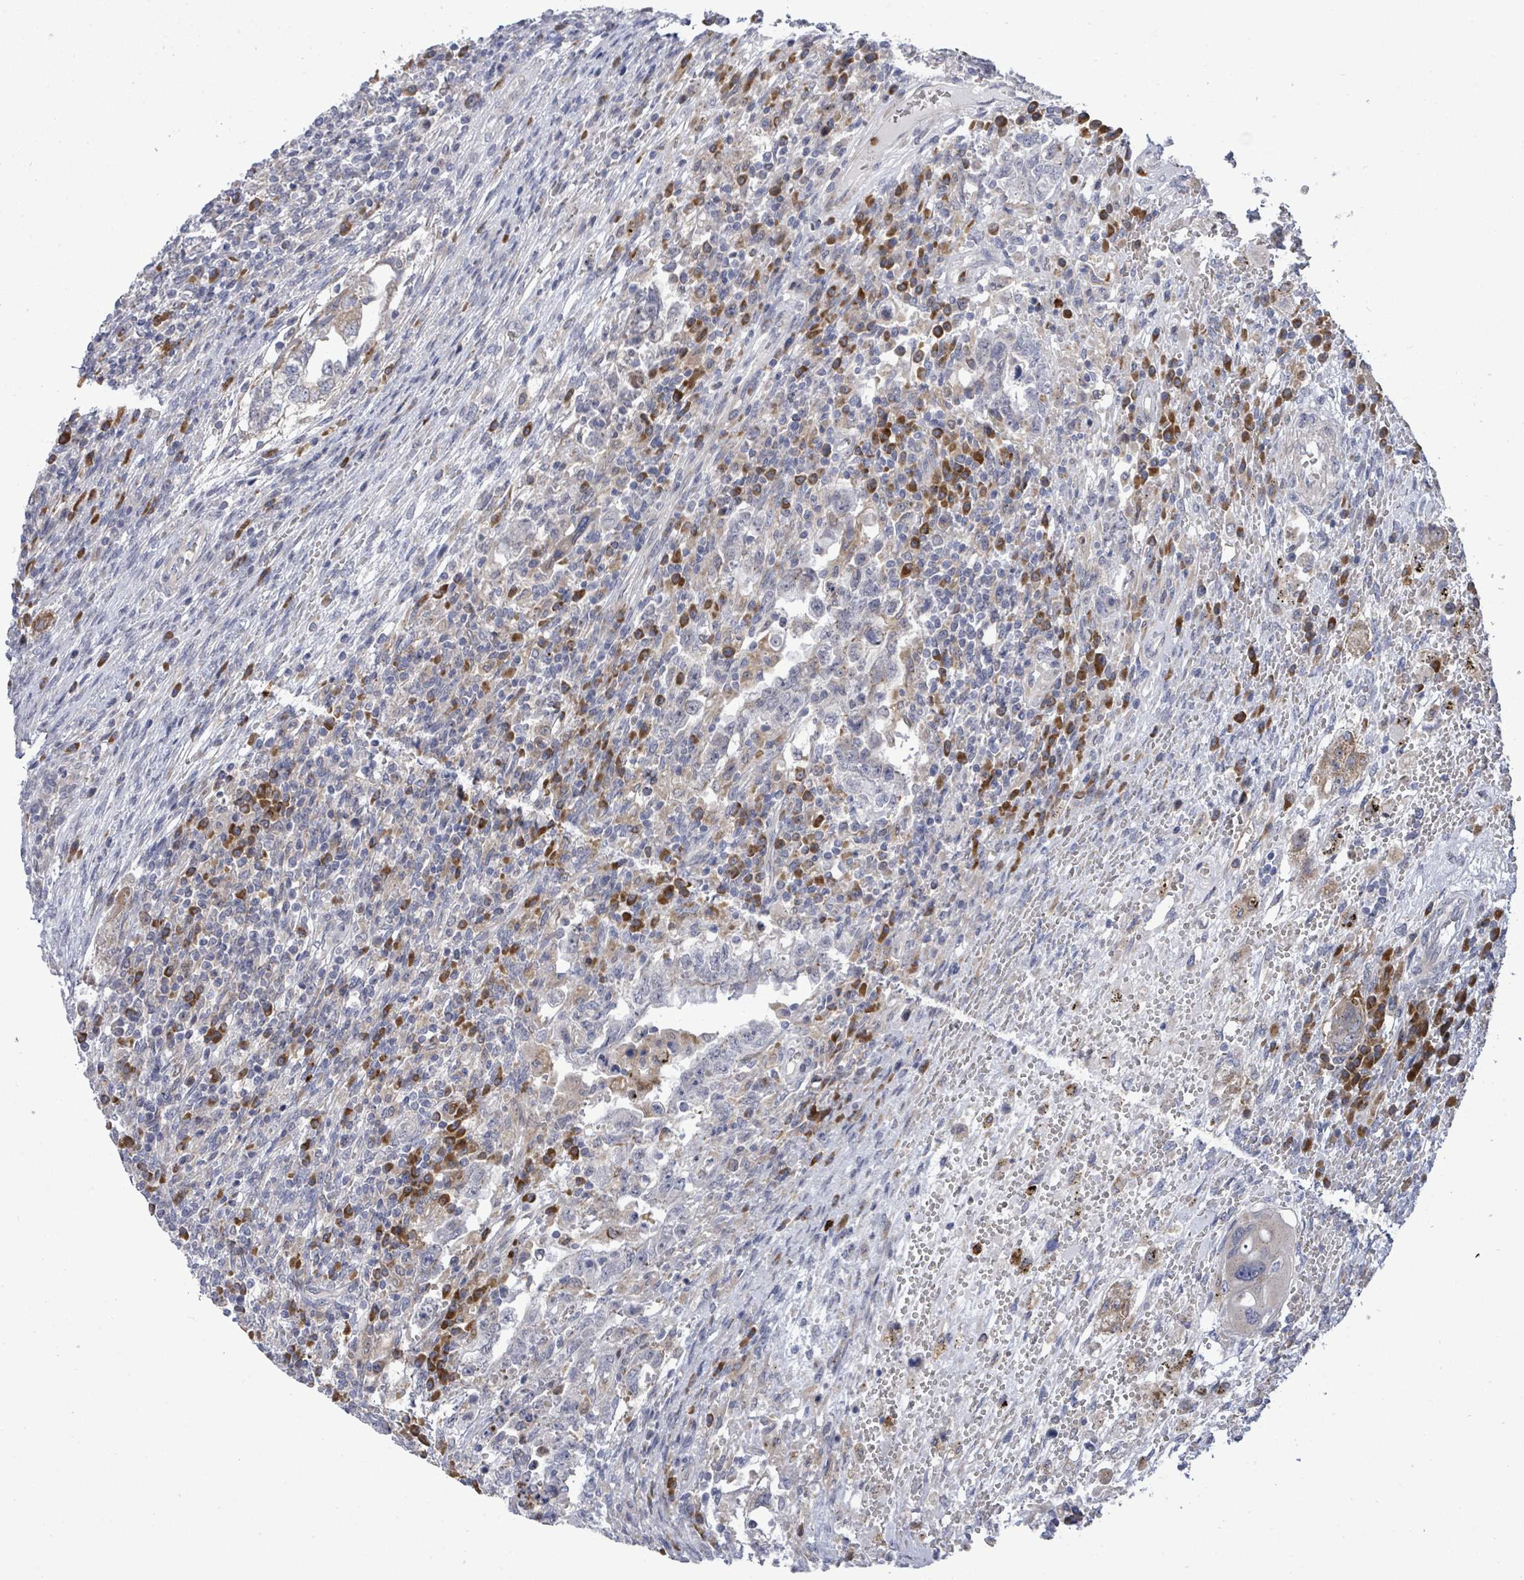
{"staining": {"intensity": "weak", "quantity": "<25%", "location": "cytoplasmic/membranous"}, "tissue": "testis cancer", "cell_type": "Tumor cells", "image_type": "cancer", "snomed": [{"axis": "morphology", "description": "Carcinoma, Embryonal, NOS"}, {"axis": "topography", "description": "Testis"}], "caption": "Human embryonal carcinoma (testis) stained for a protein using immunohistochemistry (IHC) reveals no expression in tumor cells.", "gene": "SAR1A", "patient": {"sex": "male", "age": 26}}